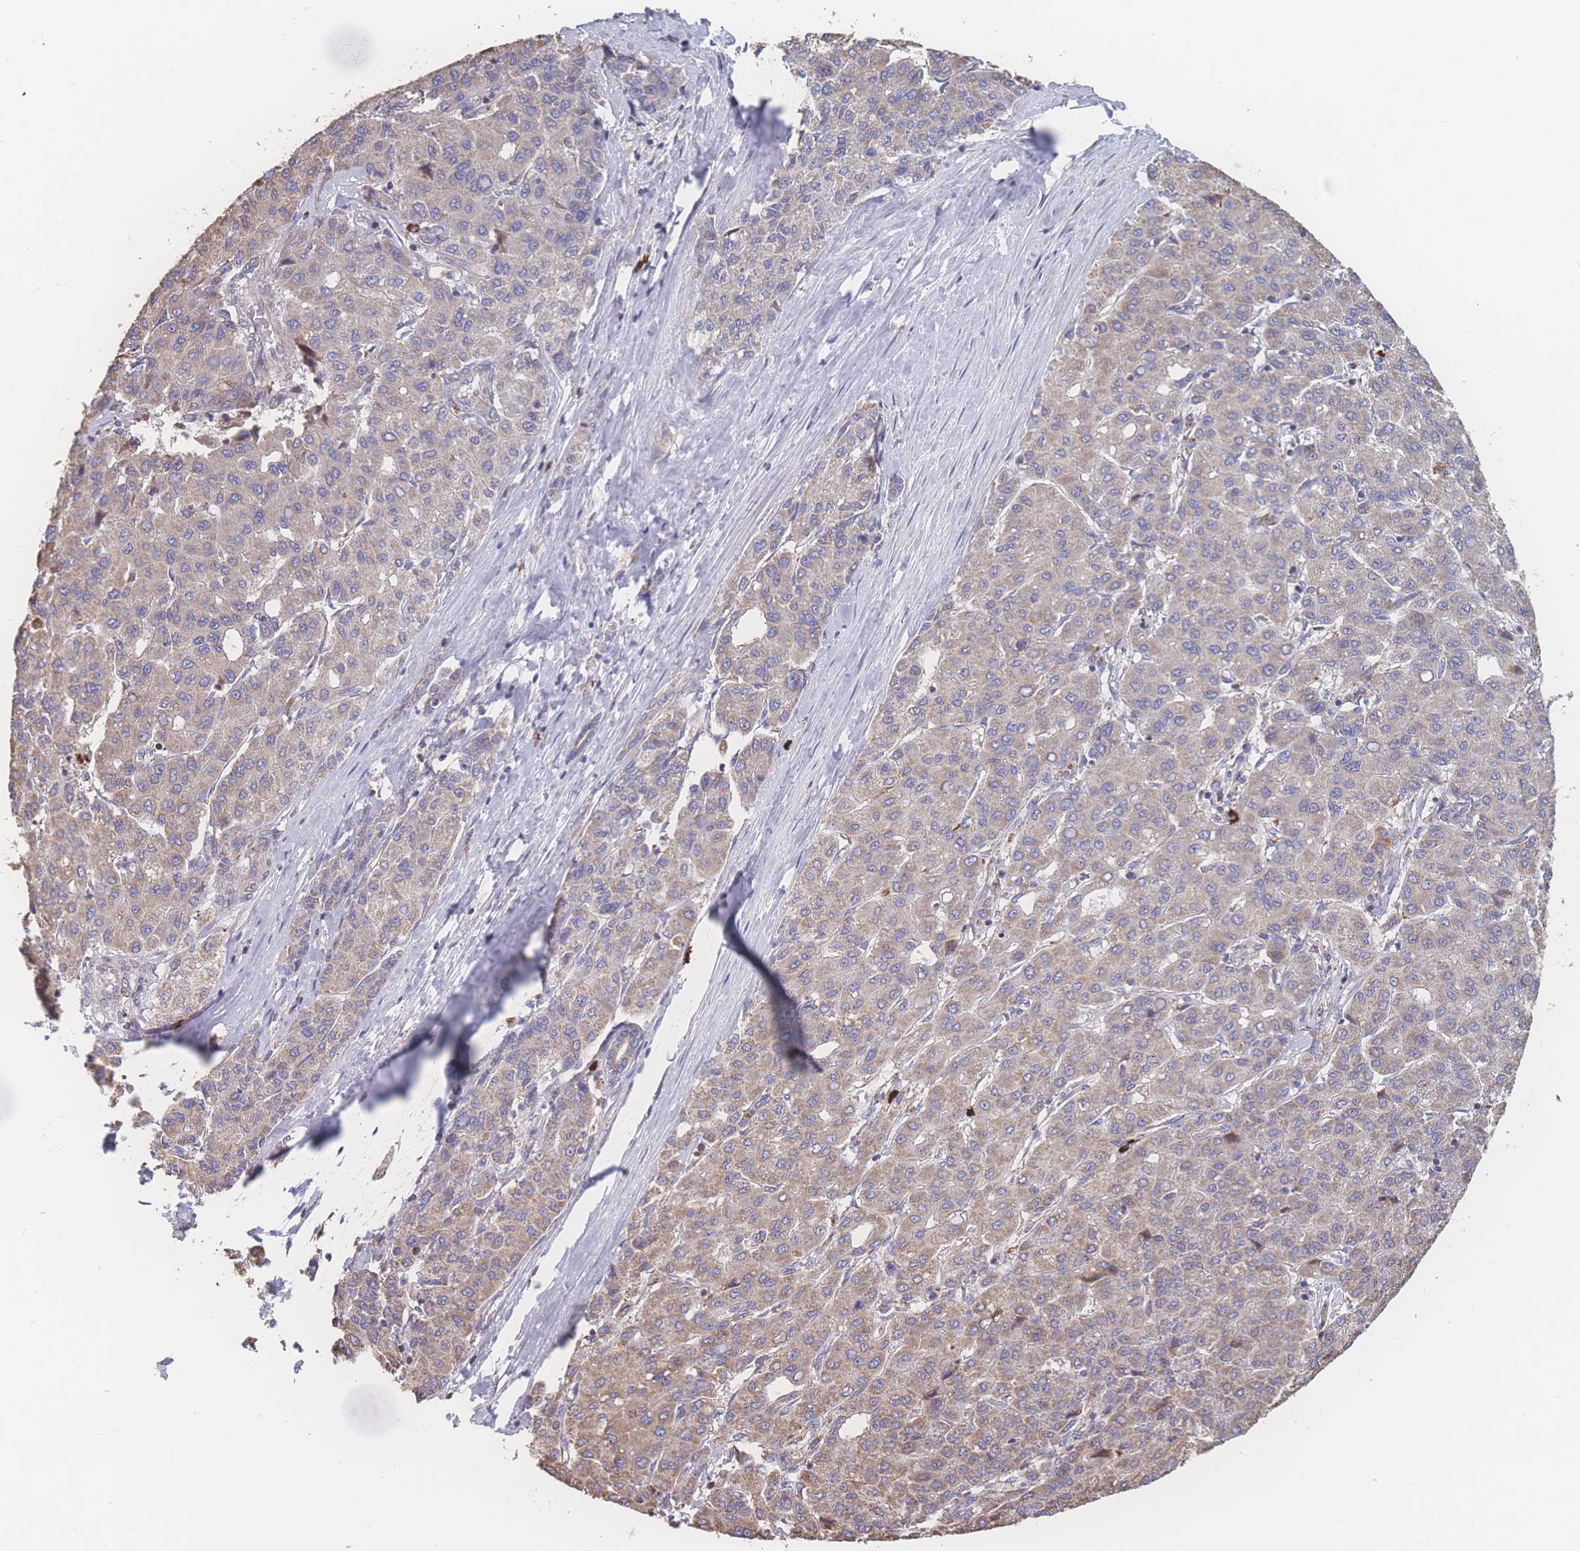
{"staining": {"intensity": "moderate", "quantity": "<25%", "location": "cytoplasmic/membranous"}, "tissue": "liver cancer", "cell_type": "Tumor cells", "image_type": "cancer", "snomed": [{"axis": "morphology", "description": "Carcinoma, Hepatocellular, NOS"}, {"axis": "topography", "description": "Liver"}], "caption": "Immunohistochemical staining of hepatocellular carcinoma (liver) exhibits low levels of moderate cytoplasmic/membranous protein expression in approximately <25% of tumor cells.", "gene": "SGSM3", "patient": {"sex": "male", "age": 65}}